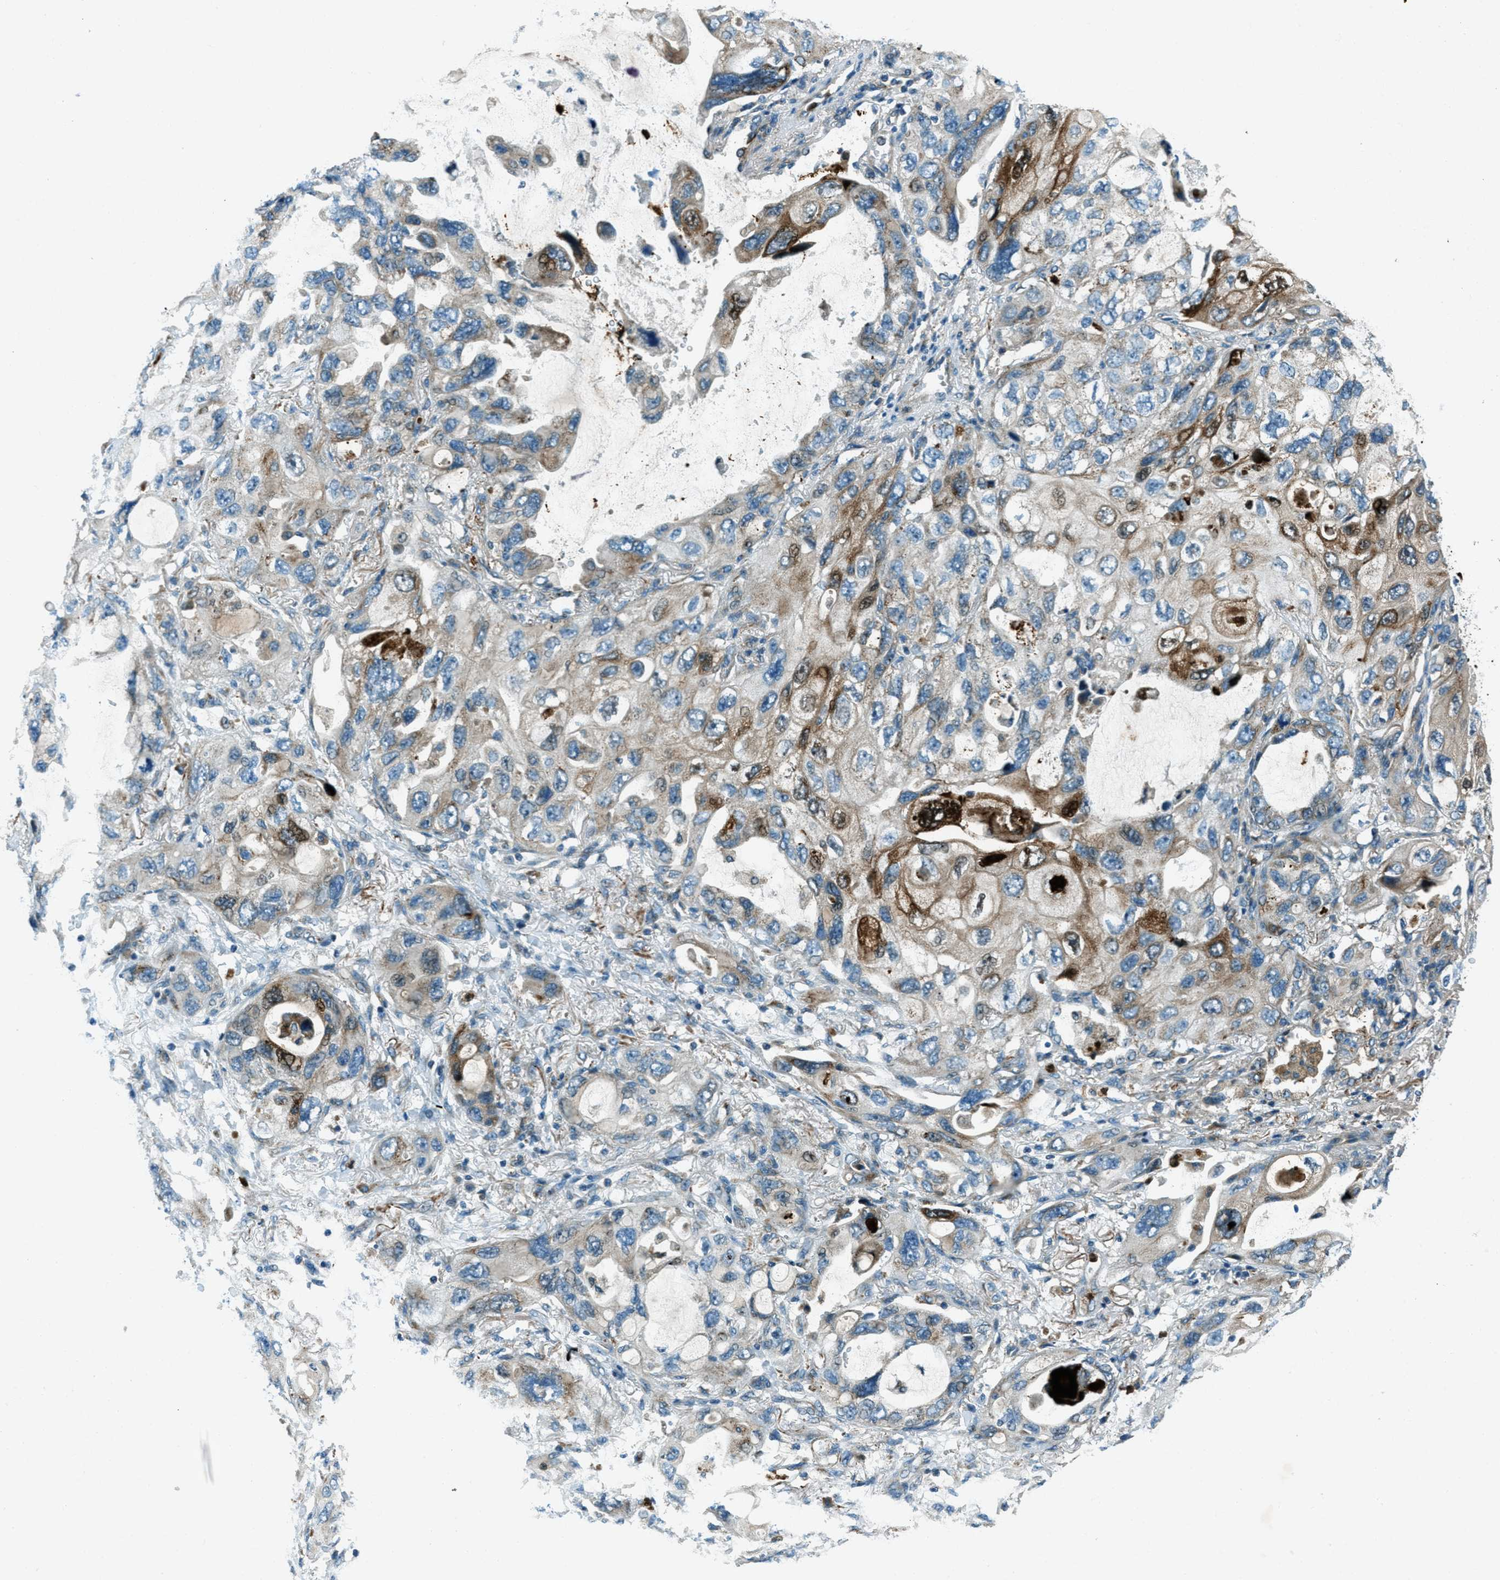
{"staining": {"intensity": "moderate", "quantity": "<25%", "location": "cytoplasmic/membranous"}, "tissue": "lung cancer", "cell_type": "Tumor cells", "image_type": "cancer", "snomed": [{"axis": "morphology", "description": "Squamous cell carcinoma, NOS"}, {"axis": "topography", "description": "Lung"}], "caption": "Approximately <25% of tumor cells in lung squamous cell carcinoma exhibit moderate cytoplasmic/membranous protein staining as visualized by brown immunohistochemical staining.", "gene": "FAR1", "patient": {"sex": "female", "age": 73}}